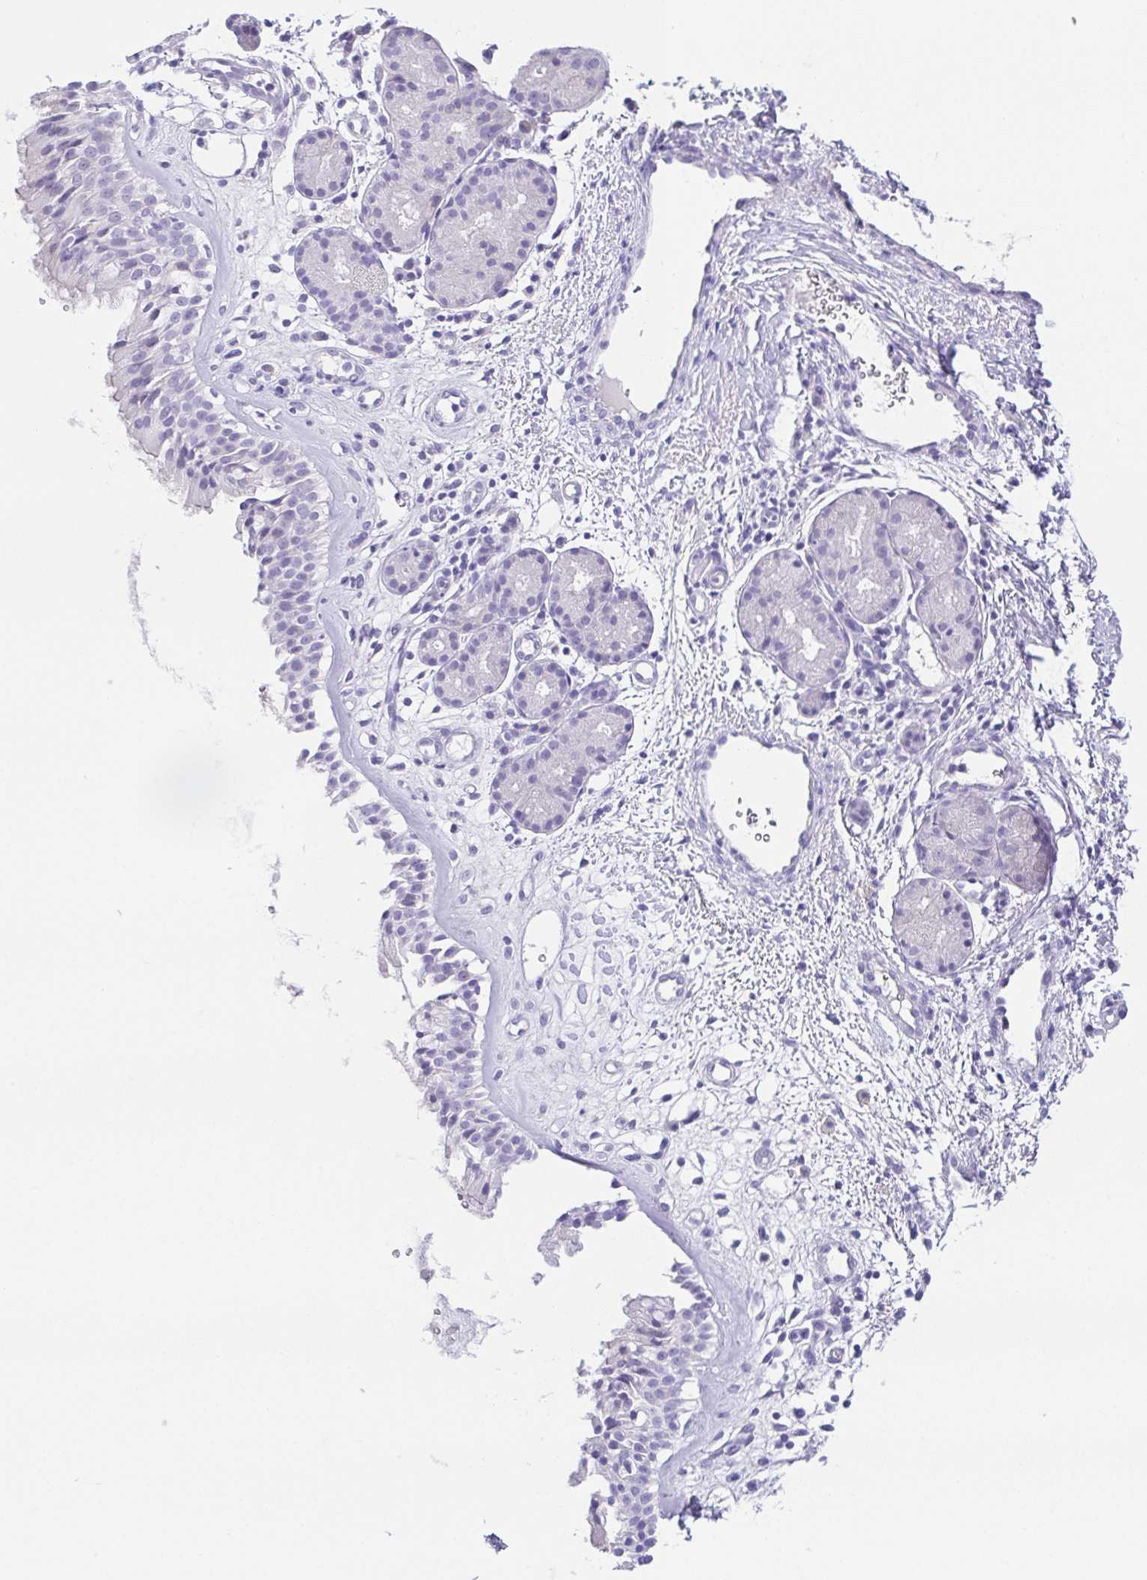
{"staining": {"intensity": "negative", "quantity": "none", "location": "none"}, "tissue": "nasopharynx", "cell_type": "Respiratory epithelial cells", "image_type": "normal", "snomed": [{"axis": "morphology", "description": "Normal tissue, NOS"}, {"axis": "topography", "description": "Nasopharynx"}], "caption": "Immunohistochemistry (IHC) image of normal nasopharynx stained for a protein (brown), which exhibits no staining in respiratory epithelial cells. (Brightfield microscopy of DAB (3,3'-diaminobenzidine) IHC at high magnification).", "gene": "HAPLN2", "patient": {"sex": "male", "age": 65}}